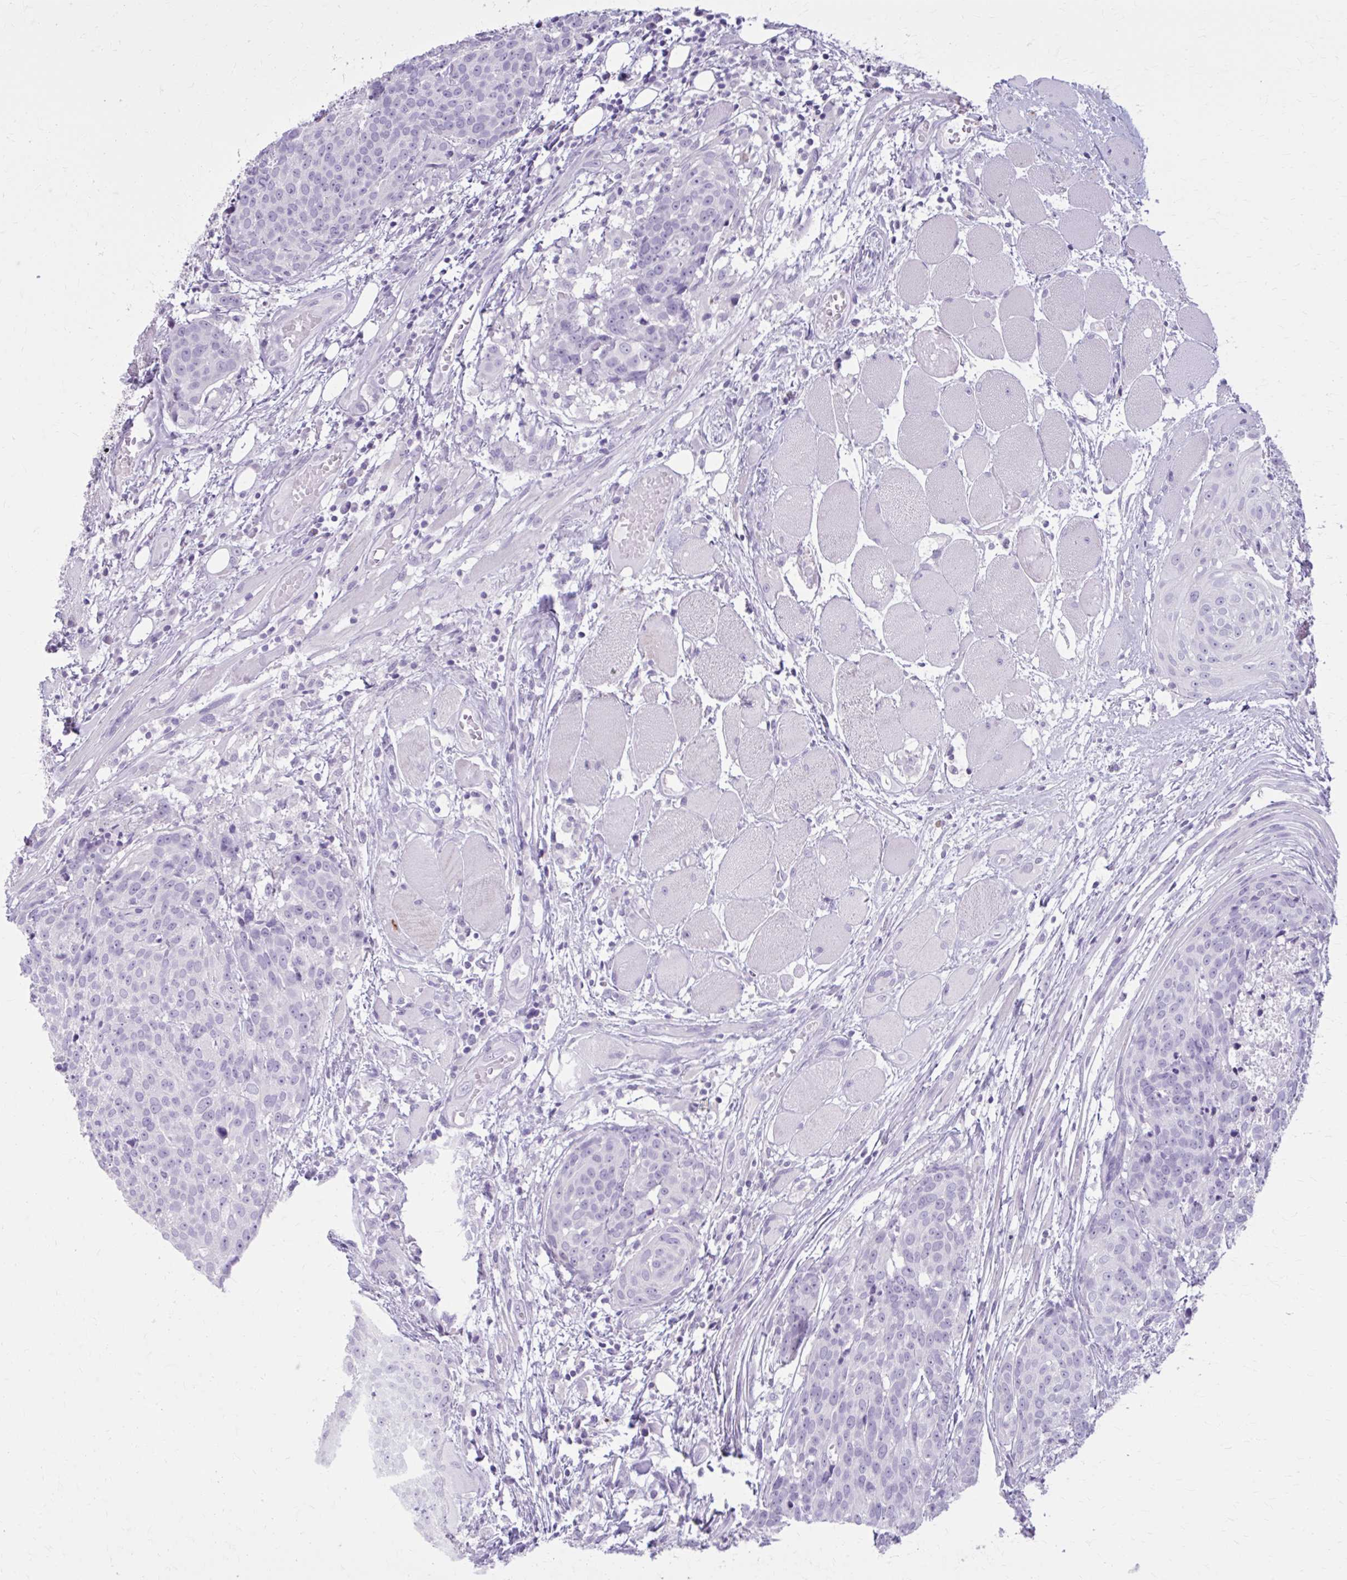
{"staining": {"intensity": "negative", "quantity": "none", "location": "none"}, "tissue": "head and neck cancer", "cell_type": "Tumor cells", "image_type": "cancer", "snomed": [{"axis": "morphology", "description": "Squamous cell carcinoma, NOS"}, {"axis": "topography", "description": "Oral tissue"}, {"axis": "topography", "description": "Head-Neck"}], "caption": "Immunohistochemical staining of human head and neck cancer displays no significant expression in tumor cells.", "gene": "OR4B1", "patient": {"sex": "male", "age": 64}}